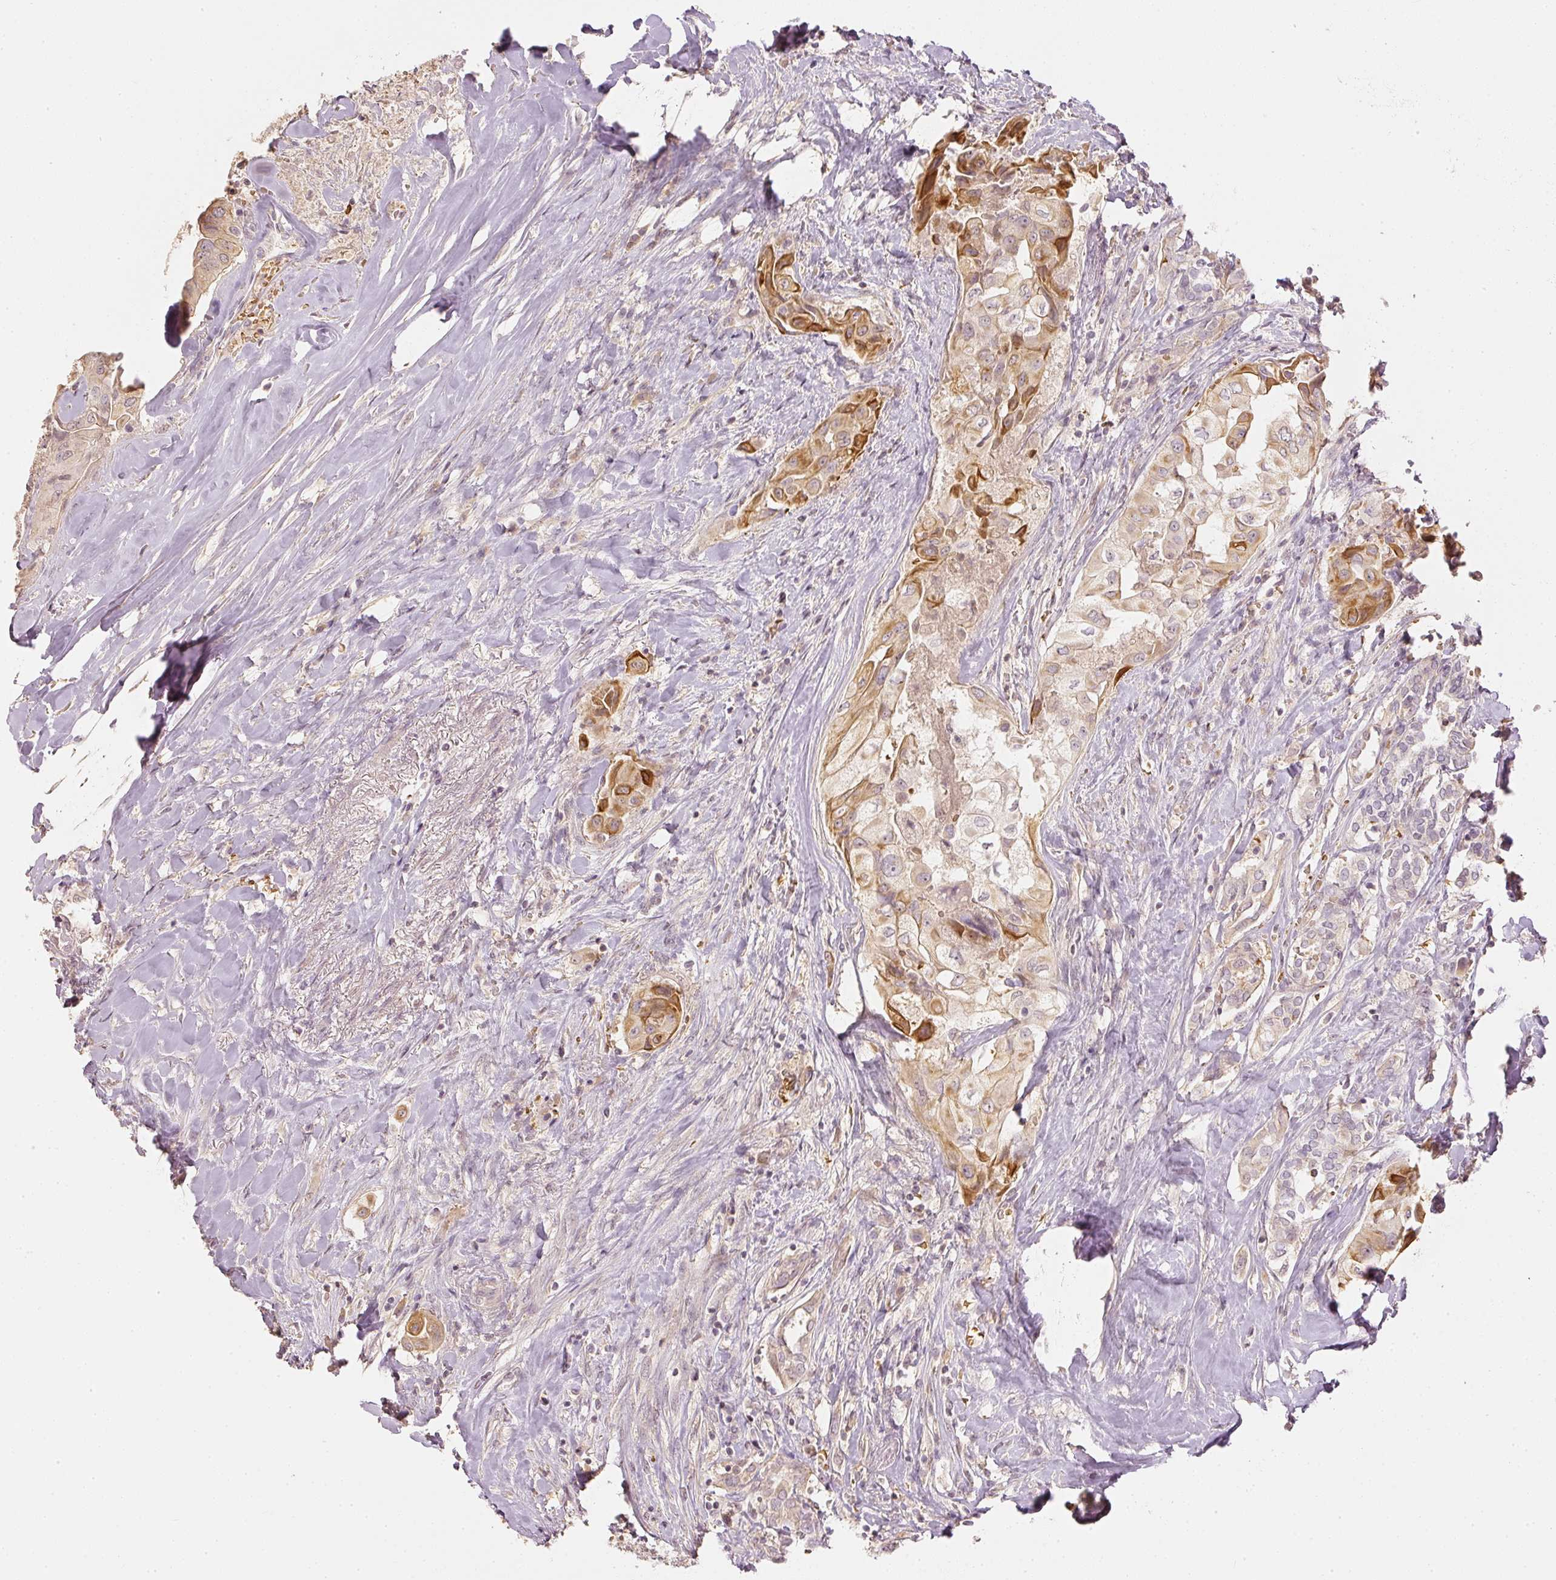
{"staining": {"intensity": "moderate", "quantity": "<25%", "location": "cytoplasmic/membranous"}, "tissue": "thyroid cancer", "cell_type": "Tumor cells", "image_type": "cancer", "snomed": [{"axis": "morphology", "description": "Normal tissue, NOS"}, {"axis": "morphology", "description": "Papillary adenocarcinoma, NOS"}, {"axis": "topography", "description": "Thyroid gland"}], "caption": "Papillary adenocarcinoma (thyroid) stained with a protein marker demonstrates moderate staining in tumor cells.", "gene": "GZMA", "patient": {"sex": "female", "age": 59}}